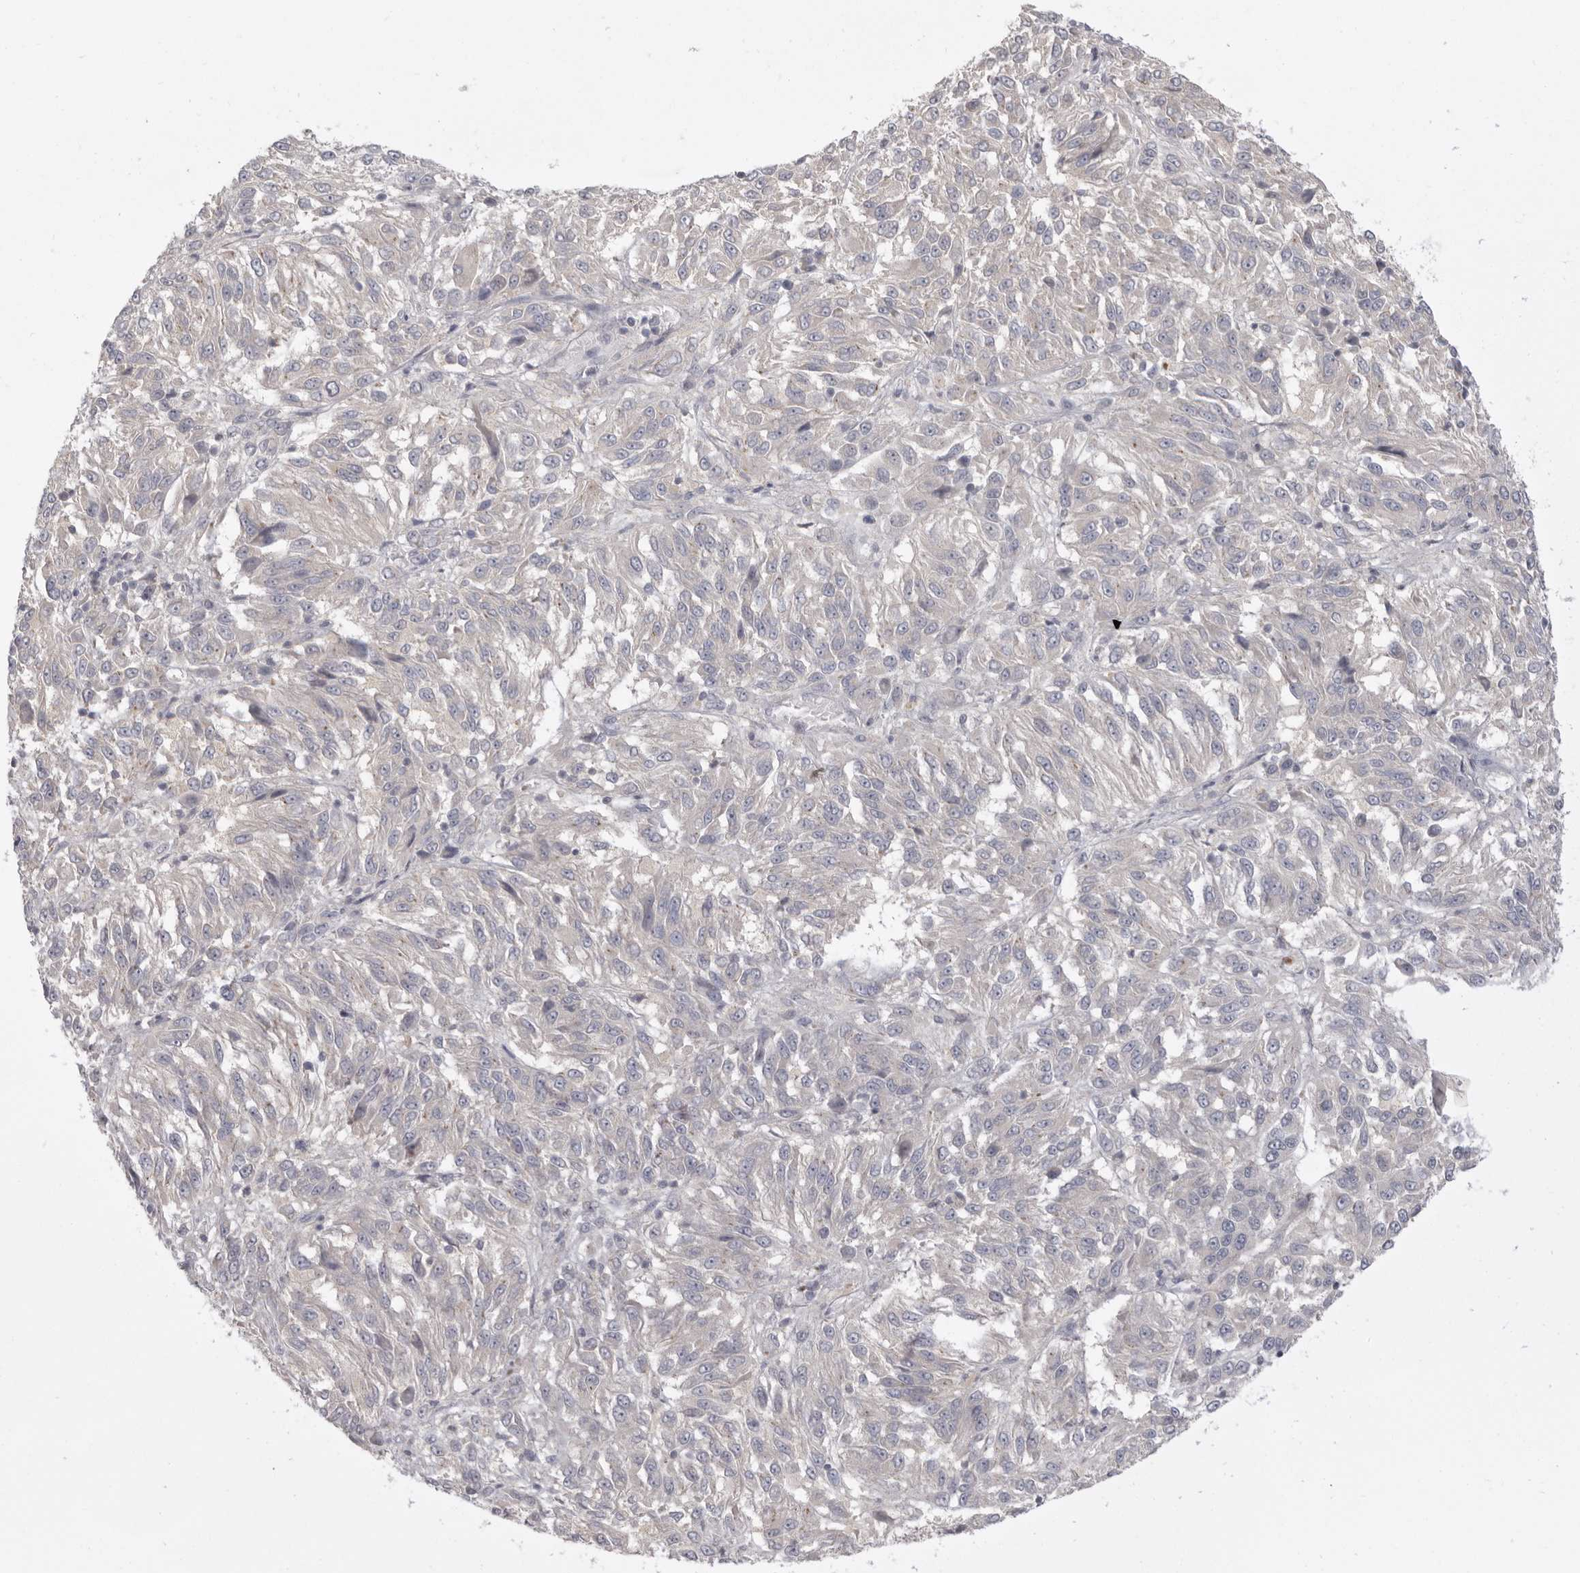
{"staining": {"intensity": "negative", "quantity": "none", "location": "none"}, "tissue": "melanoma", "cell_type": "Tumor cells", "image_type": "cancer", "snomed": [{"axis": "morphology", "description": "Malignant melanoma, Metastatic site"}, {"axis": "topography", "description": "Lung"}], "caption": "Immunohistochemistry (IHC) image of malignant melanoma (metastatic site) stained for a protein (brown), which exhibits no expression in tumor cells.", "gene": "AHDC1", "patient": {"sex": "male", "age": 64}}